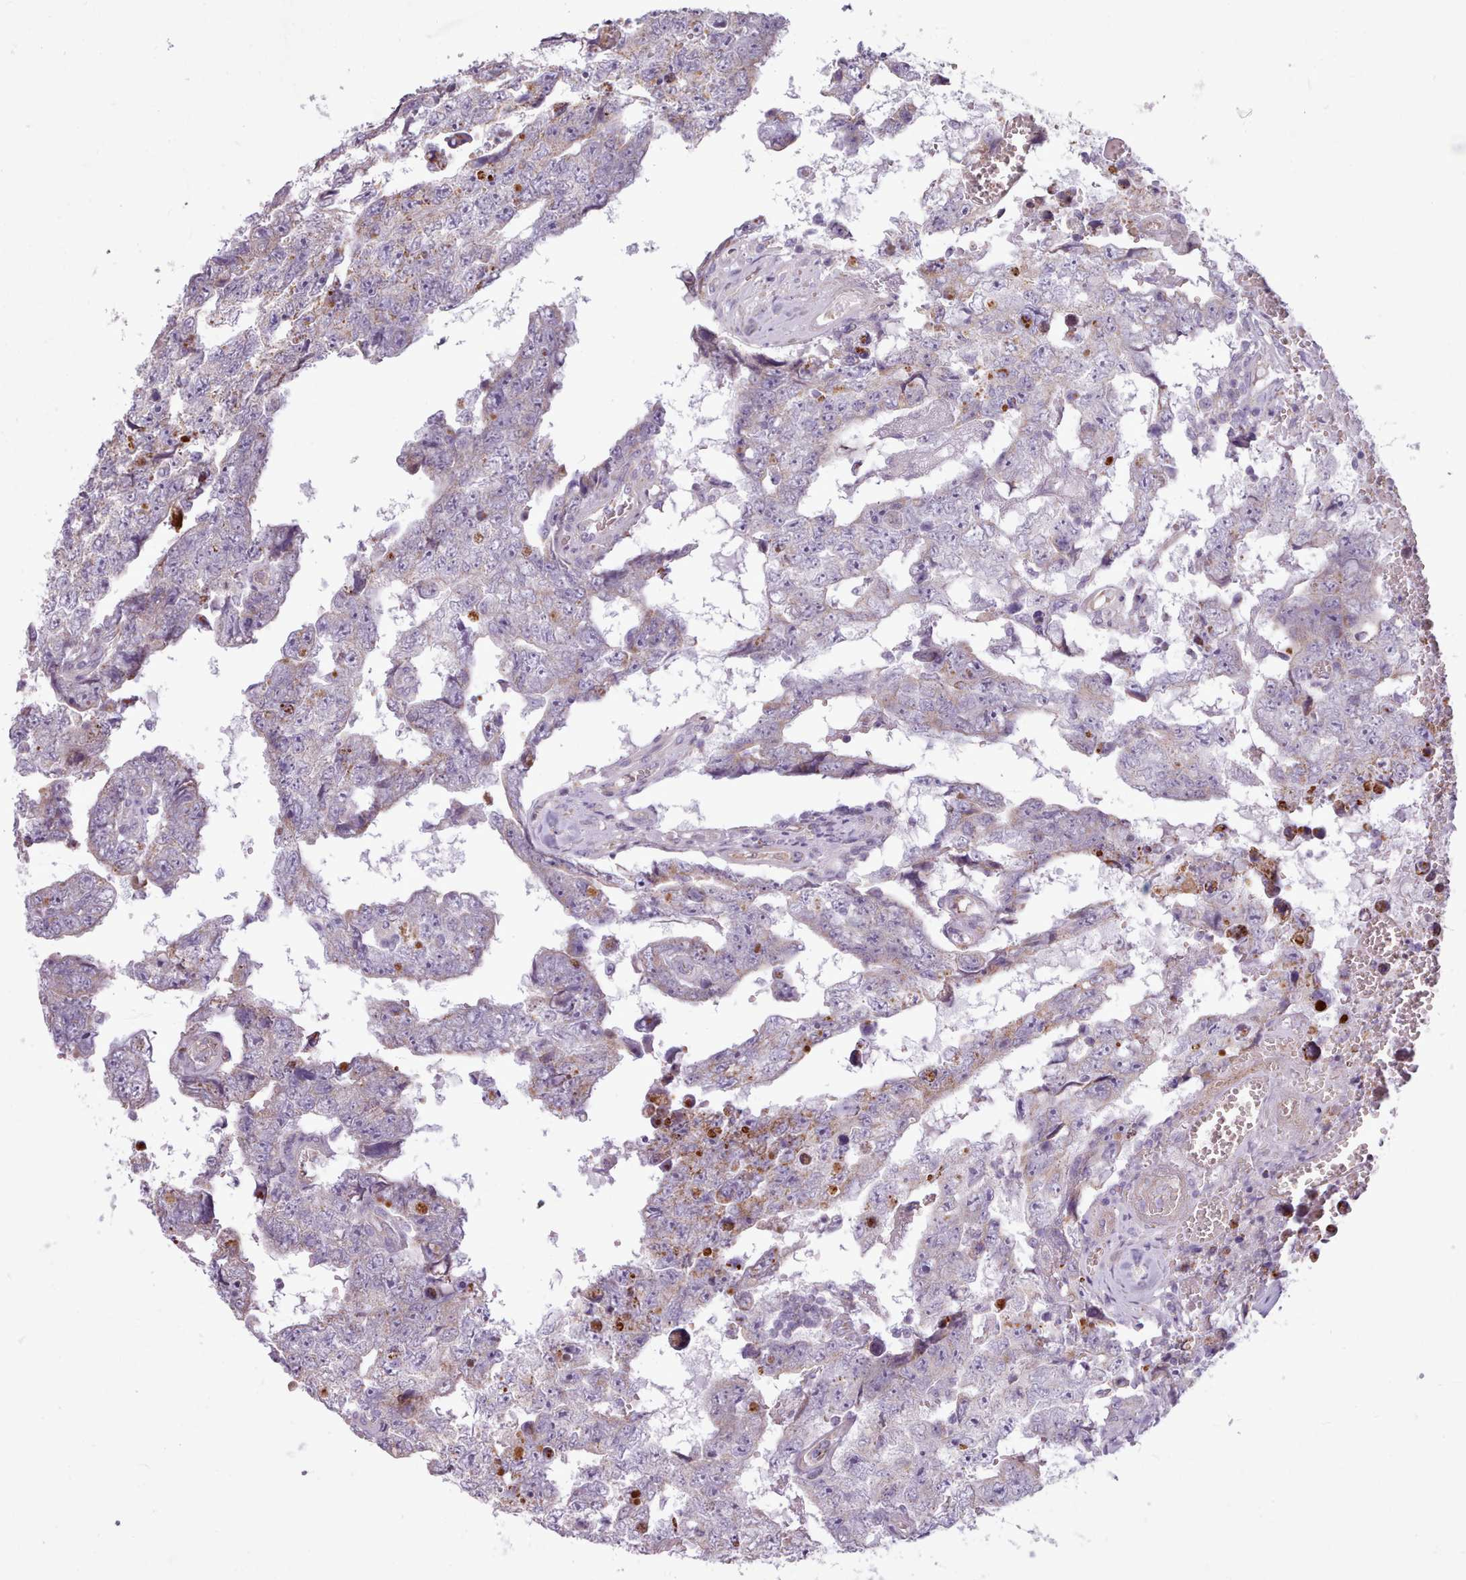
{"staining": {"intensity": "negative", "quantity": "none", "location": "none"}, "tissue": "testis cancer", "cell_type": "Tumor cells", "image_type": "cancer", "snomed": [{"axis": "morphology", "description": "Carcinoma, Embryonal, NOS"}, {"axis": "topography", "description": "Testis"}], "caption": "Immunohistochemistry (IHC) photomicrograph of neoplastic tissue: human testis cancer stained with DAB displays no significant protein expression in tumor cells. Nuclei are stained in blue.", "gene": "AVL9", "patient": {"sex": "male", "age": 25}}